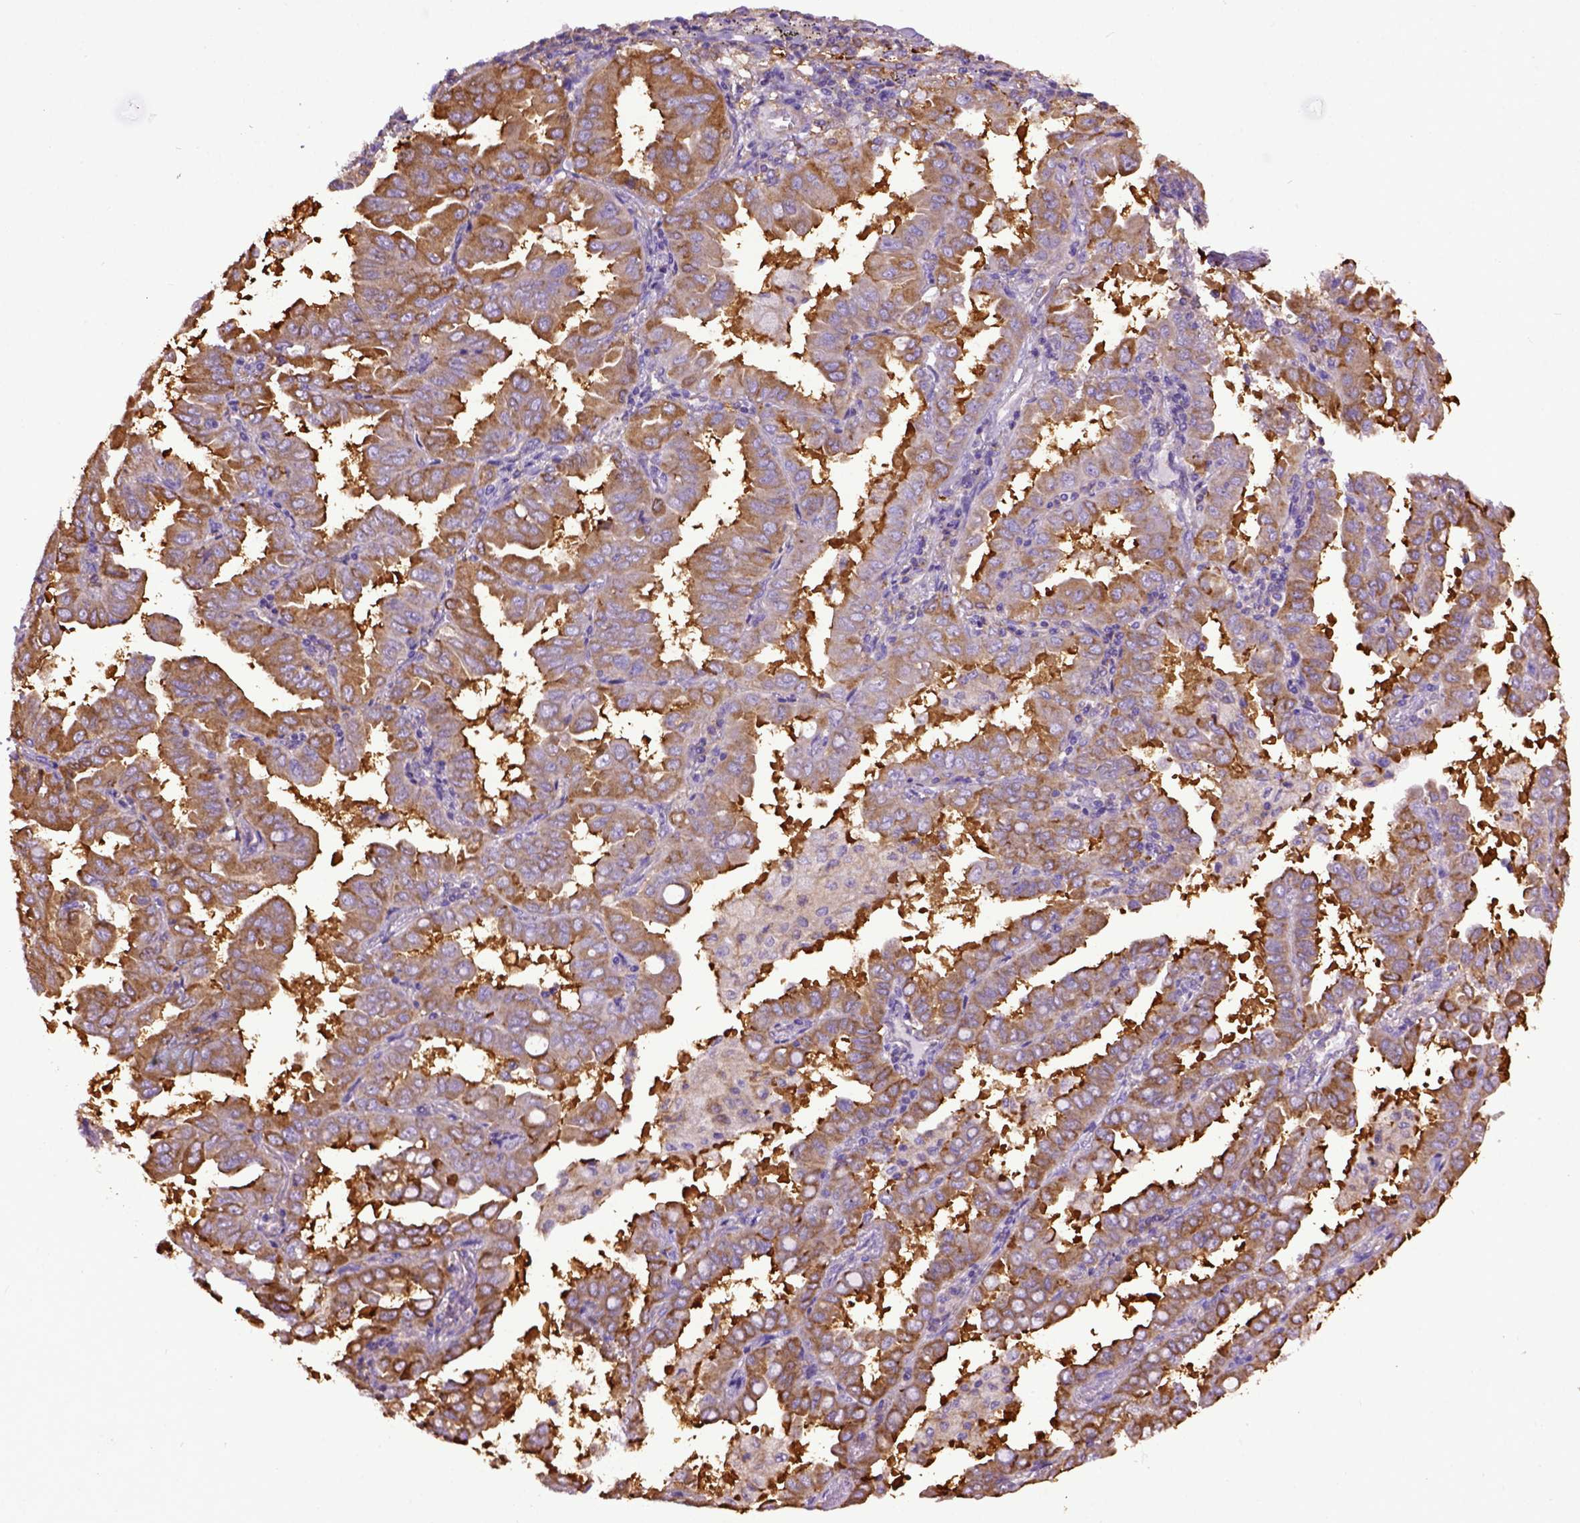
{"staining": {"intensity": "moderate", "quantity": ">75%", "location": "cytoplasmic/membranous"}, "tissue": "lung cancer", "cell_type": "Tumor cells", "image_type": "cancer", "snomed": [{"axis": "morphology", "description": "Adenocarcinoma, NOS"}, {"axis": "topography", "description": "Lung"}], "caption": "Lung cancer (adenocarcinoma) was stained to show a protein in brown. There is medium levels of moderate cytoplasmic/membranous expression in approximately >75% of tumor cells.", "gene": "MVP", "patient": {"sex": "male", "age": 64}}